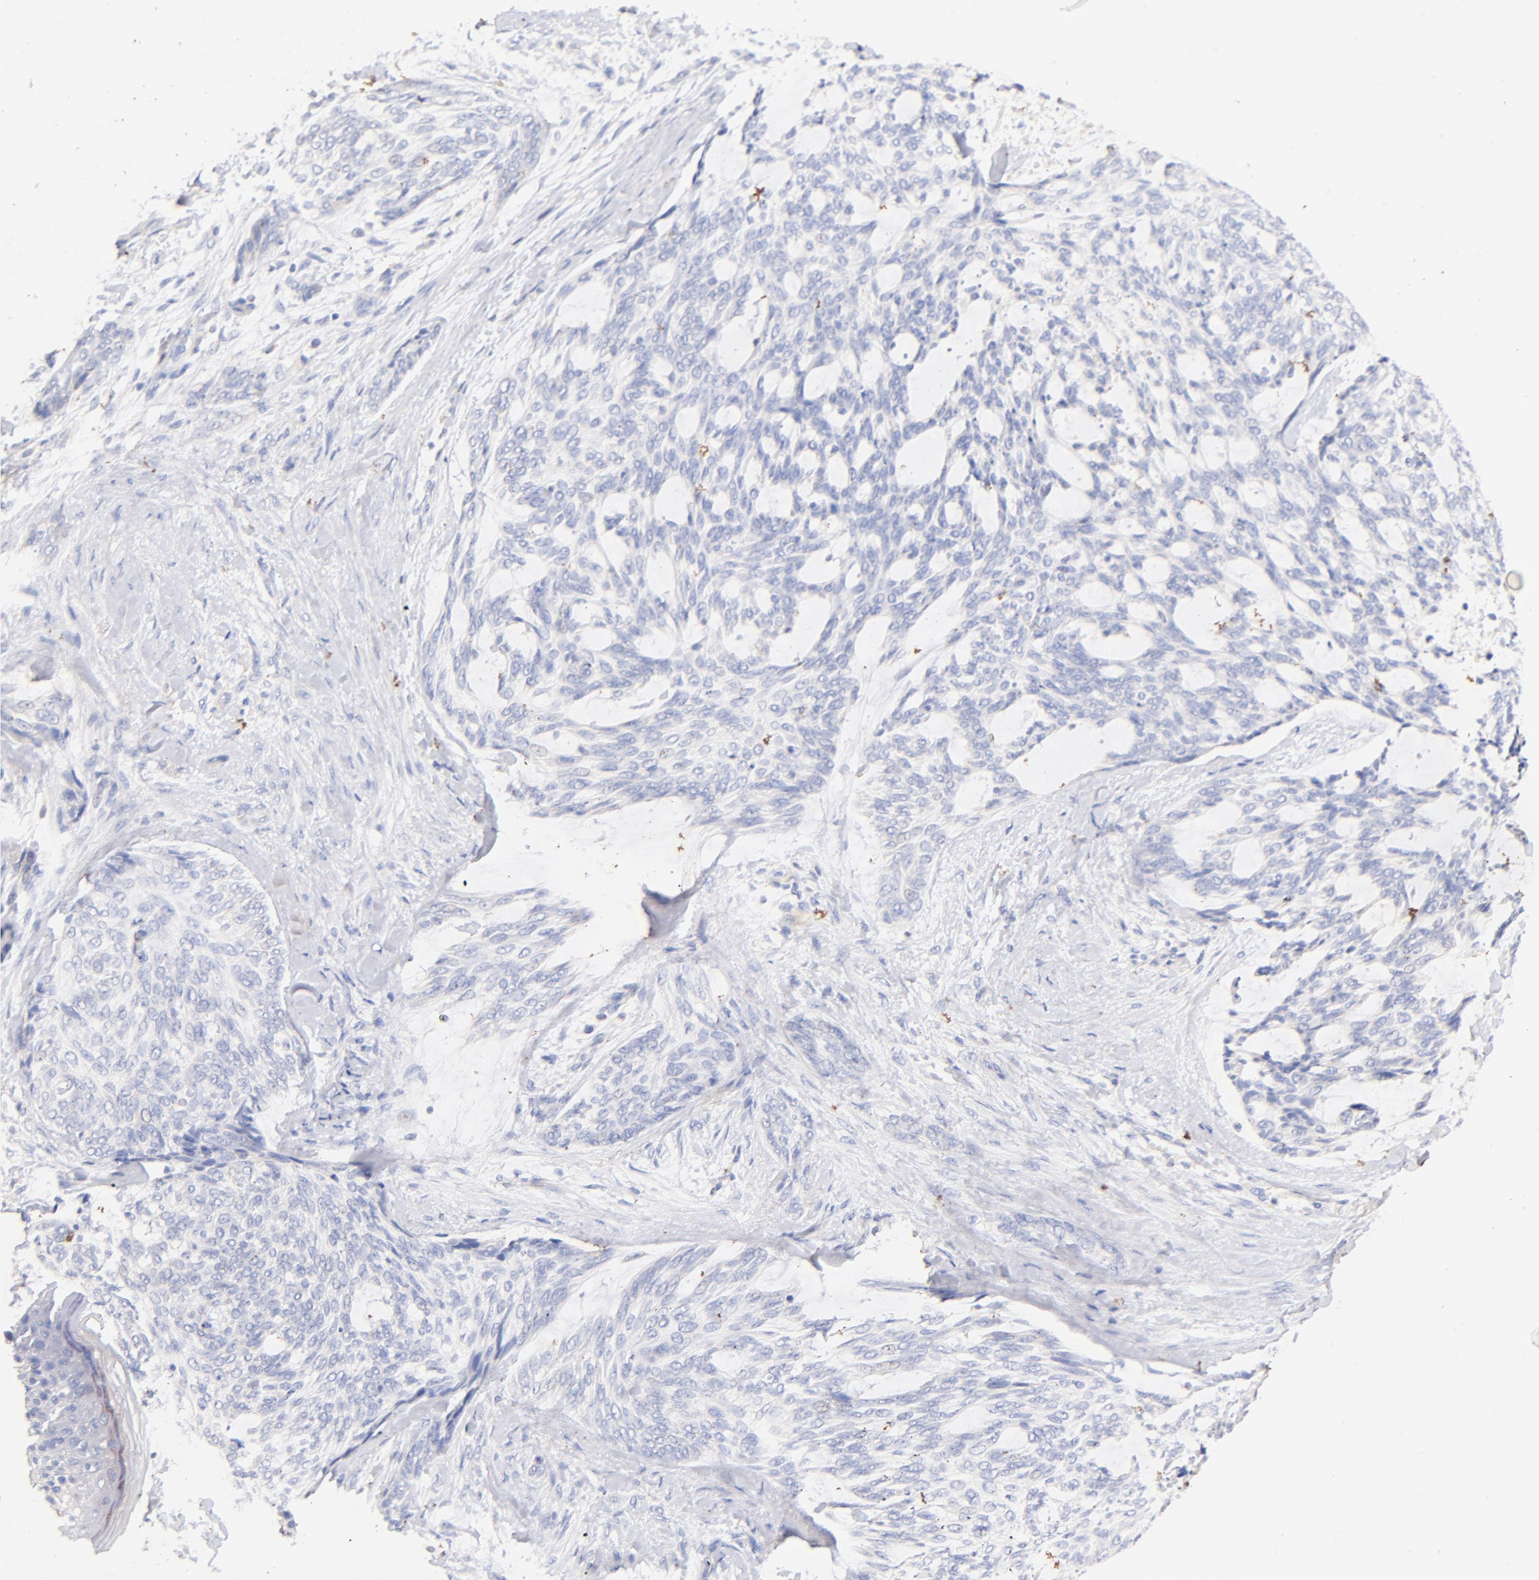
{"staining": {"intensity": "negative", "quantity": "none", "location": "none"}, "tissue": "skin cancer", "cell_type": "Tumor cells", "image_type": "cancer", "snomed": [{"axis": "morphology", "description": "Normal tissue, NOS"}, {"axis": "morphology", "description": "Basal cell carcinoma"}, {"axis": "topography", "description": "Skin"}], "caption": "This is a photomicrograph of immunohistochemistry (IHC) staining of skin cancer, which shows no staining in tumor cells.", "gene": "IGLV7-43", "patient": {"sex": "female", "age": 71}}